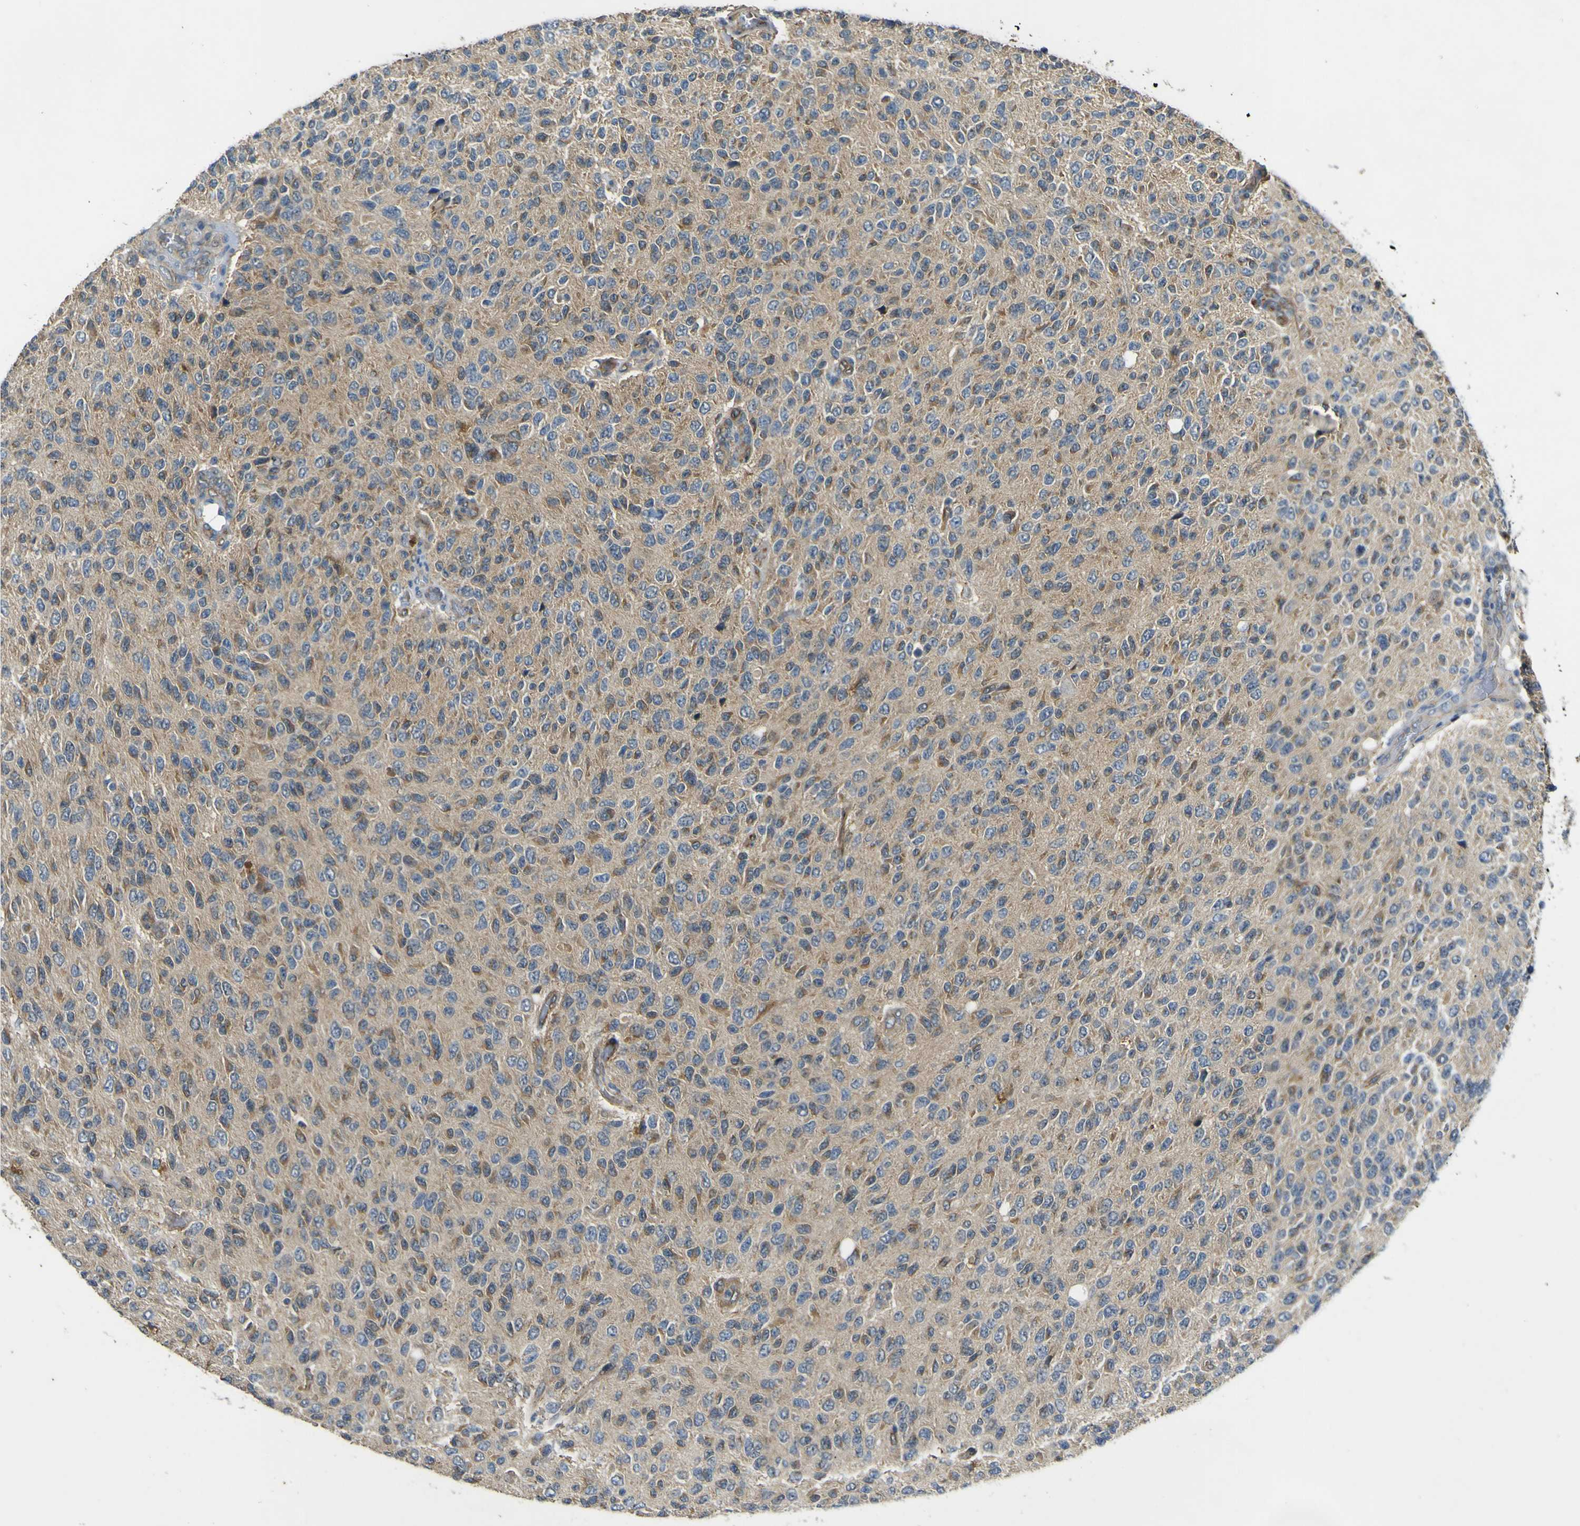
{"staining": {"intensity": "weak", "quantity": "<25%", "location": "cytoplasmic/membranous"}, "tissue": "glioma", "cell_type": "Tumor cells", "image_type": "cancer", "snomed": [{"axis": "morphology", "description": "Glioma, malignant, High grade"}, {"axis": "topography", "description": "pancreas cauda"}], "caption": "Micrograph shows no significant protein expression in tumor cells of high-grade glioma (malignant).", "gene": "LDLR", "patient": {"sex": "male", "age": 60}}